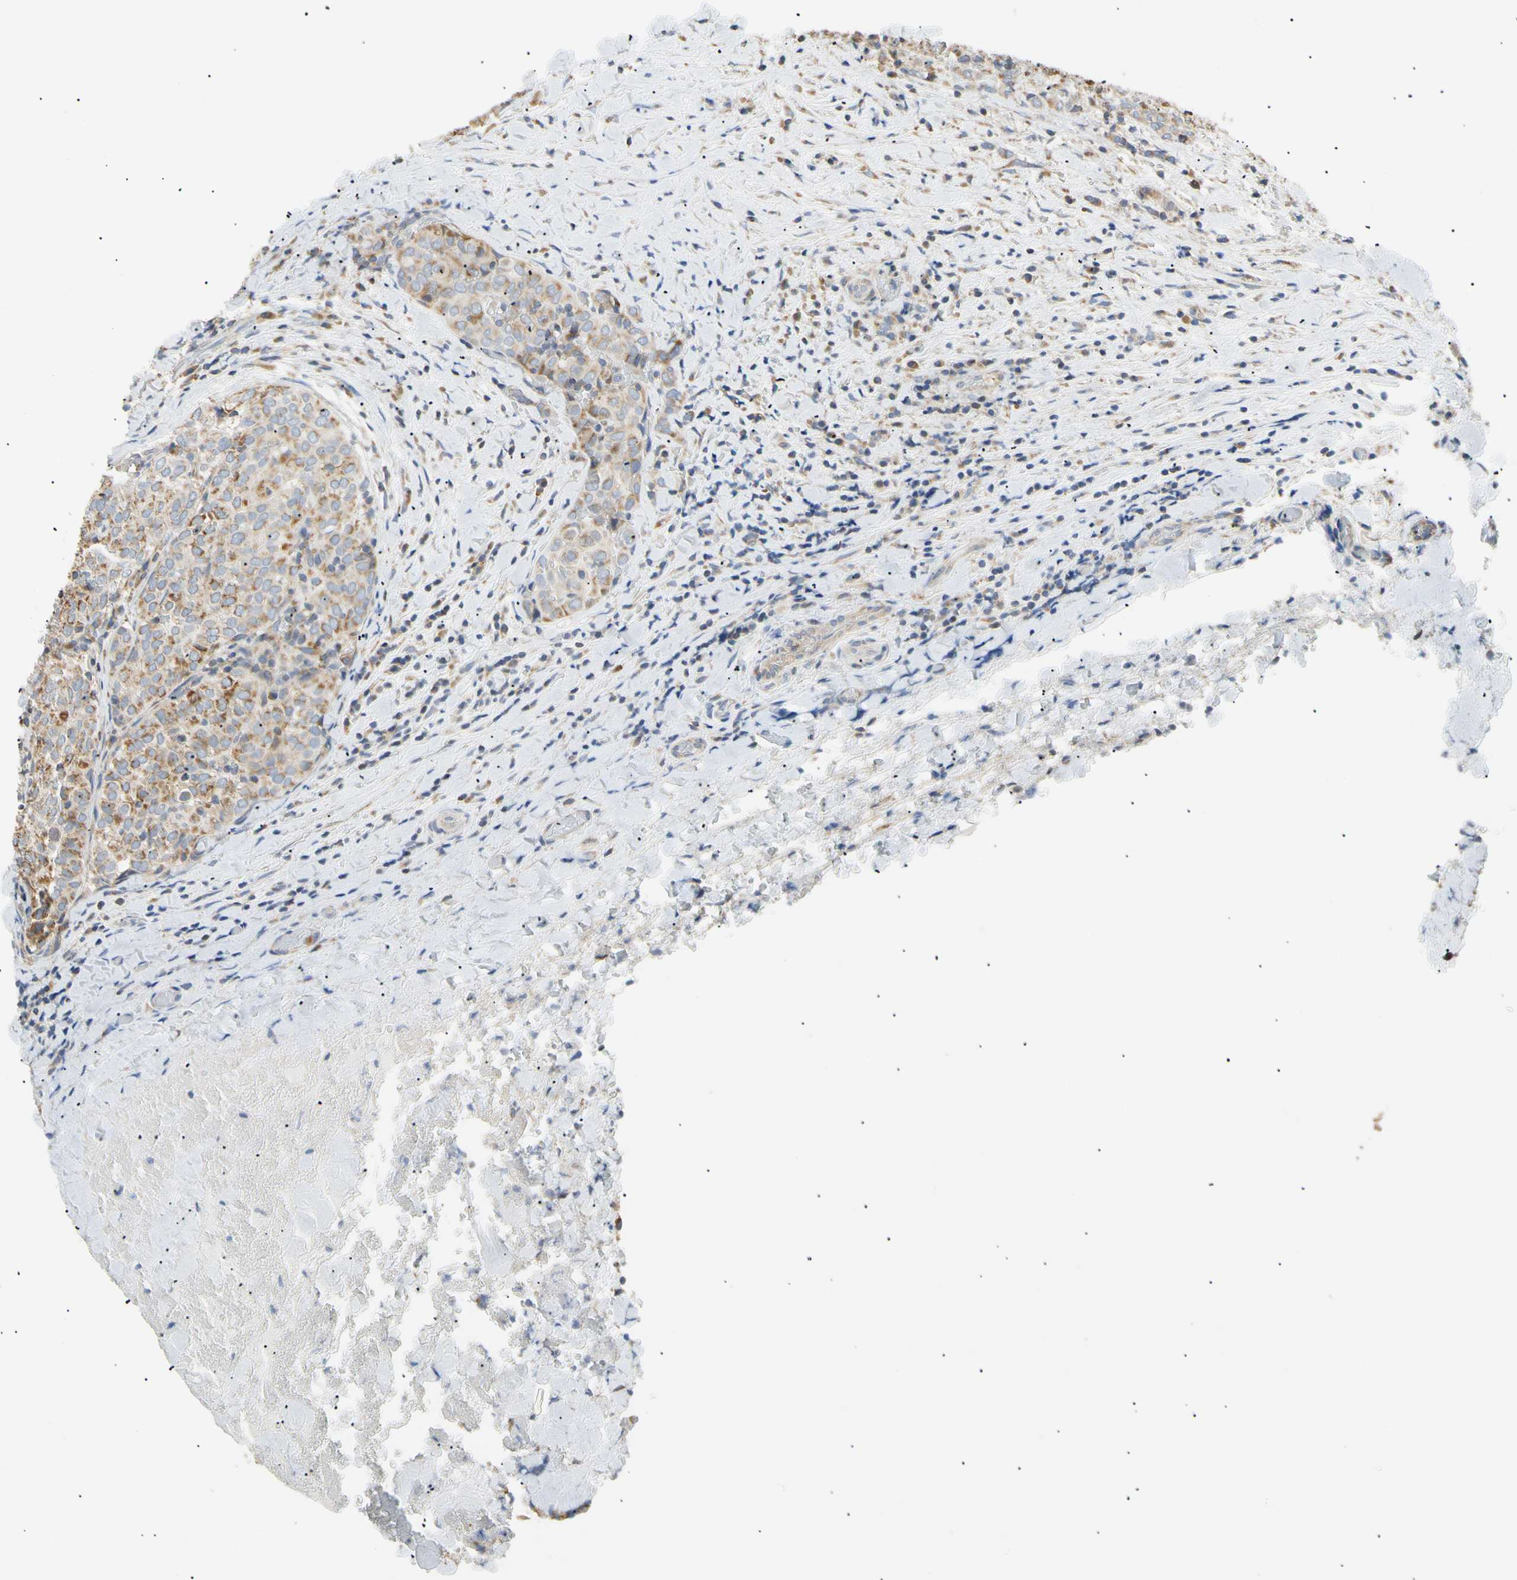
{"staining": {"intensity": "moderate", "quantity": "<25%", "location": "cytoplasmic/membranous"}, "tissue": "thyroid cancer", "cell_type": "Tumor cells", "image_type": "cancer", "snomed": [{"axis": "morphology", "description": "Normal tissue, NOS"}, {"axis": "morphology", "description": "Papillary adenocarcinoma, NOS"}, {"axis": "topography", "description": "Thyroid gland"}], "caption": "Immunohistochemical staining of human papillary adenocarcinoma (thyroid) exhibits moderate cytoplasmic/membranous protein positivity in about <25% of tumor cells.", "gene": "PLGRKT", "patient": {"sex": "female", "age": 30}}